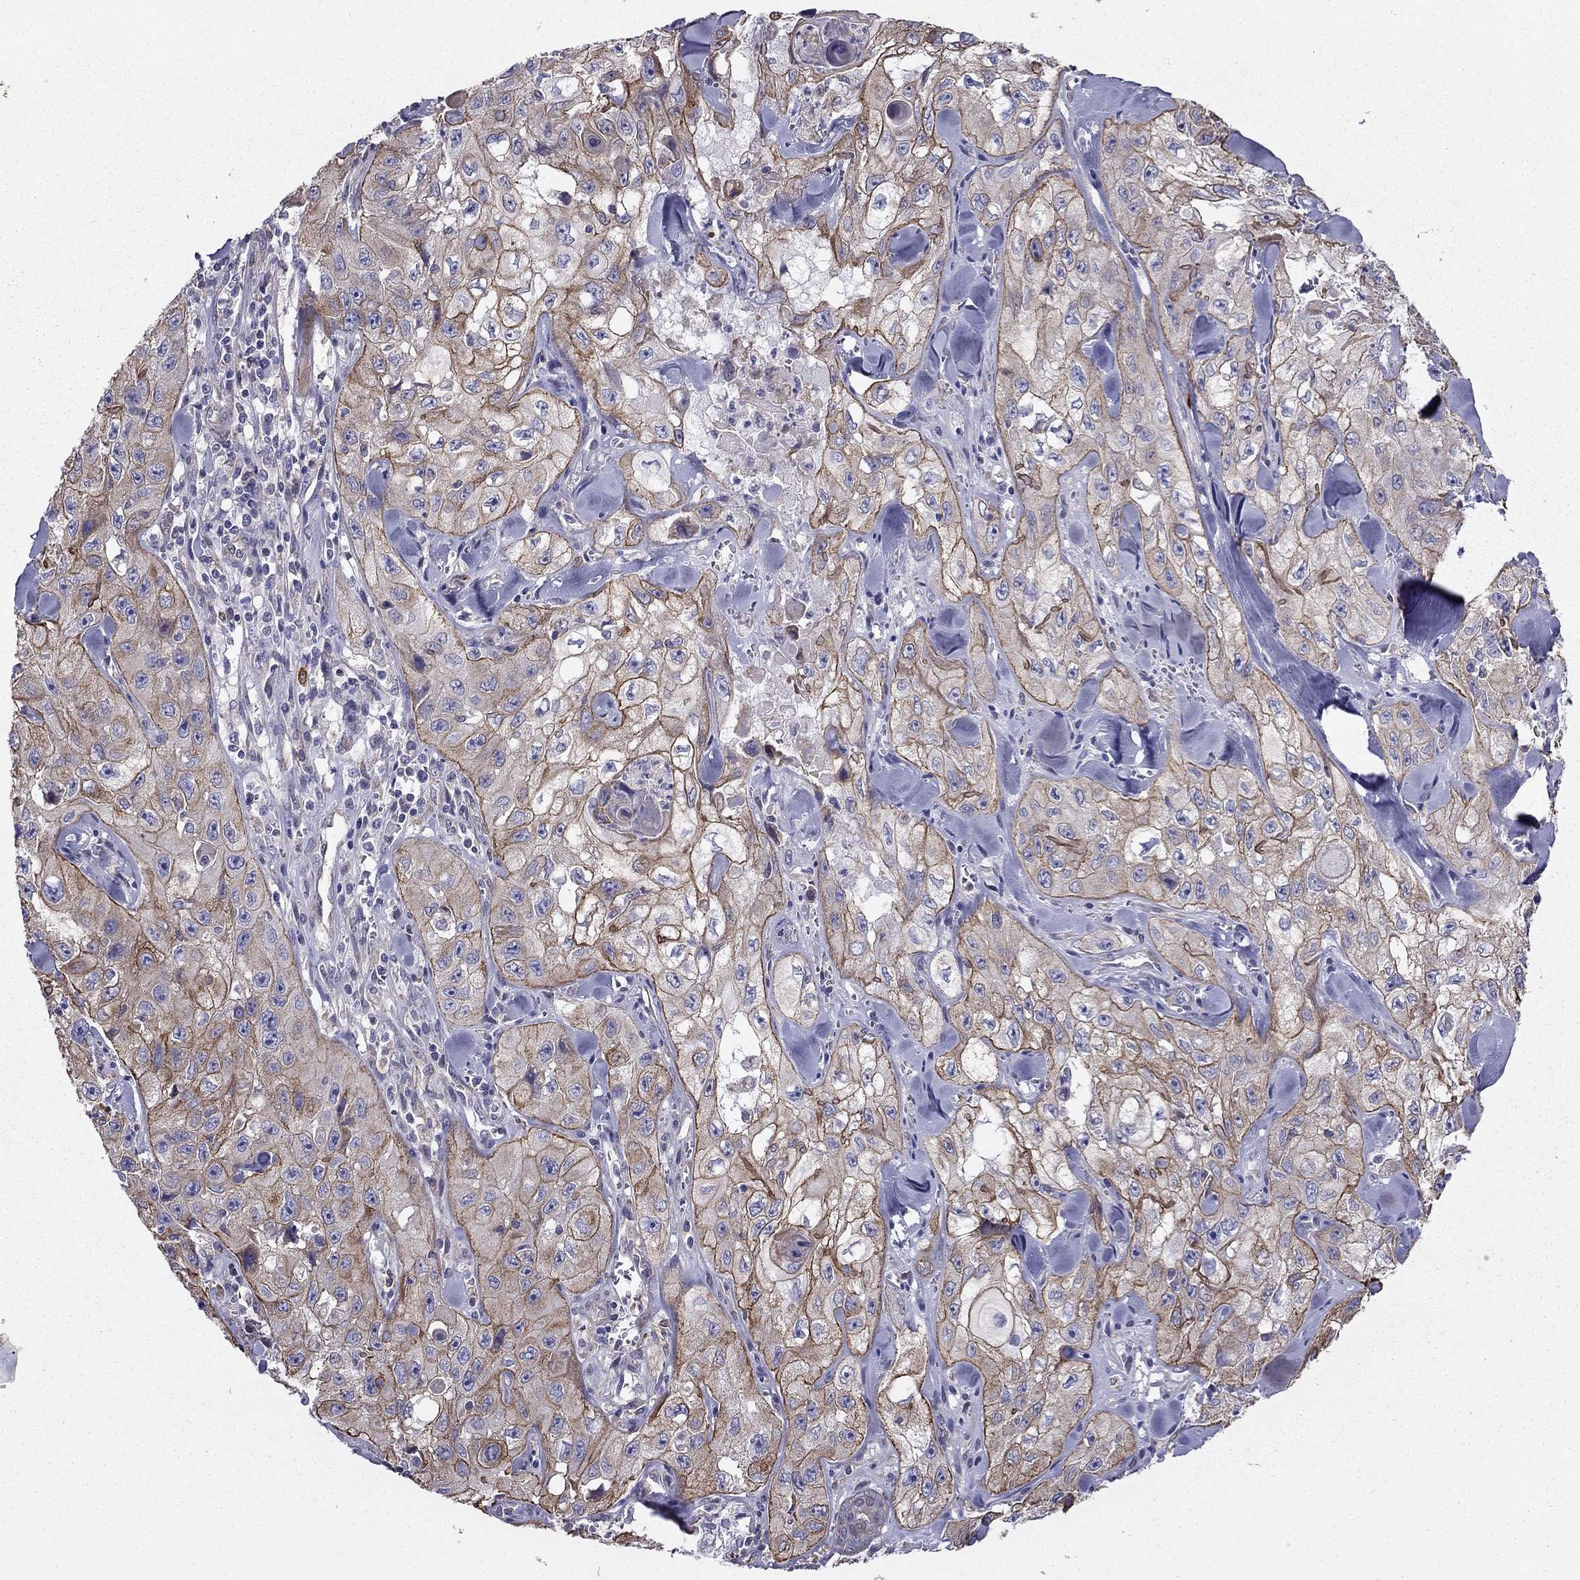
{"staining": {"intensity": "strong", "quantity": "25%-75%", "location": "cytoplasmic/membranous"}, "tissue": "skin cancer", "cell_type": "Tumor cells", "image_type": "cancer", "snomed": [{"axis": "morphology", "description": "Squamous cell carcinoma, NOS"}, {"axis": "topography", "description": "Skin"}, {"axis": "topography", "description": "Subcutis"}], "caption": "High-magnification brightfield microscopy of squamous cell carcinoma (skin) stained with DAB (3,3'-diaminobenzidine) (brown) and counterstained with hematoxylin (blue). tumor cells exhibit strong cytoplasmic/membranous positivity is seen in about25%-75% of cells. (IHC, brightfield microscopy, high magnification).", "gene": "ENOX1", "patient": {"sex": "male", "age": 73}}